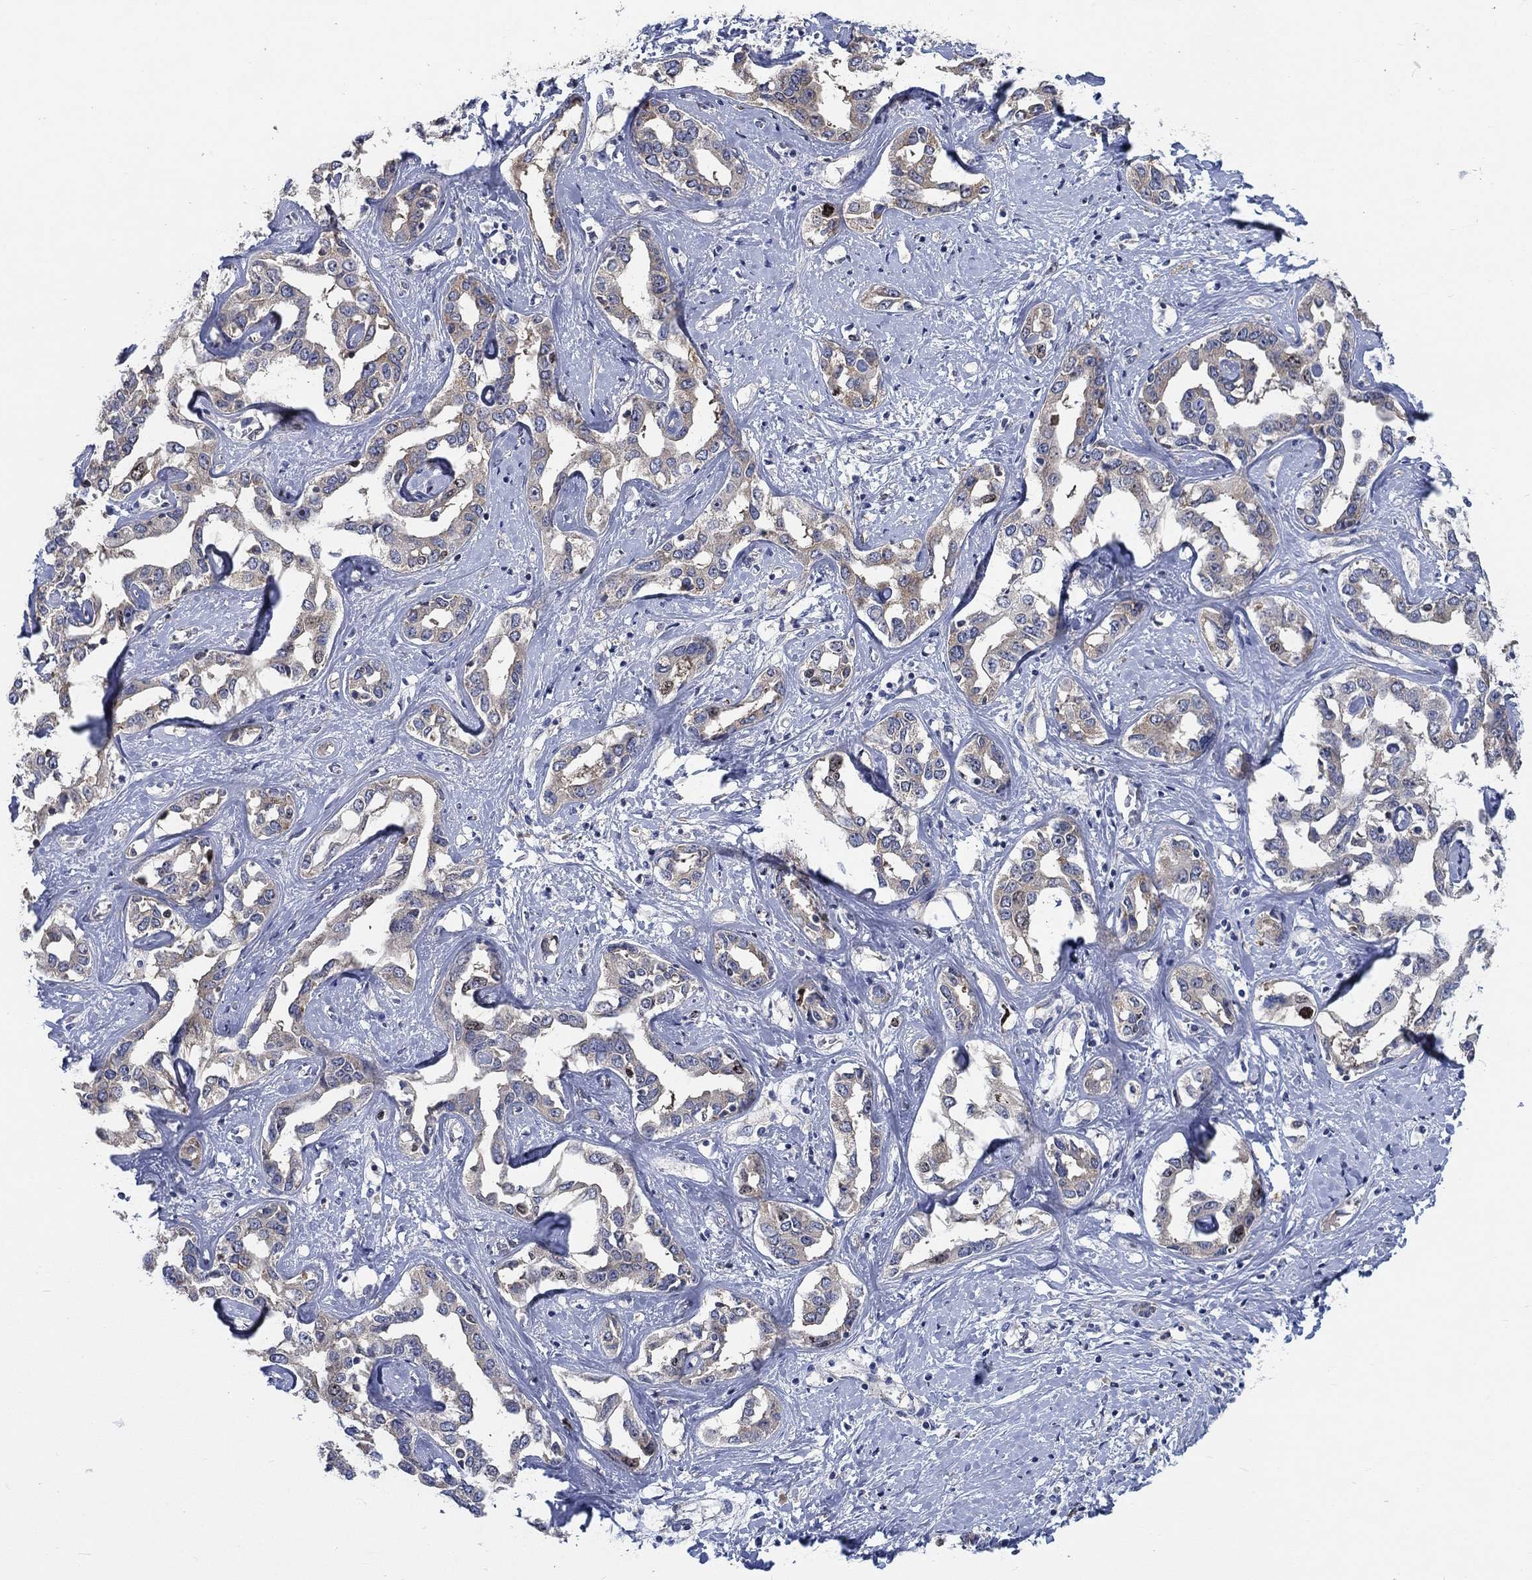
{"staining": {"intensity": "weak", "quantity": "25%-75%", "location": "cytoplasmic/membranous"}, "tissue": "liver cancer", "cell_type": "Tumor cells", "image_type": "cancer", "snomed": [{"axis": "morphology", "description": "Cholangiocarcinoma"}, {"axis": "topography", "description": "Liver"}], "caption": "Immunohistochemical staining of human liver cholangiocarcinoma reveals weak cytoplasmic/membranous protein positivity in approximately 25%-75% of tumor cells. The staining was performed using DAB (3,3'-diaminobenzidine), with brown indicating positive protein expression. Nuclei are stained blue with hematoxylin.", "gene": "MMP24", "patient": {"sex": "male", "age": 59}}